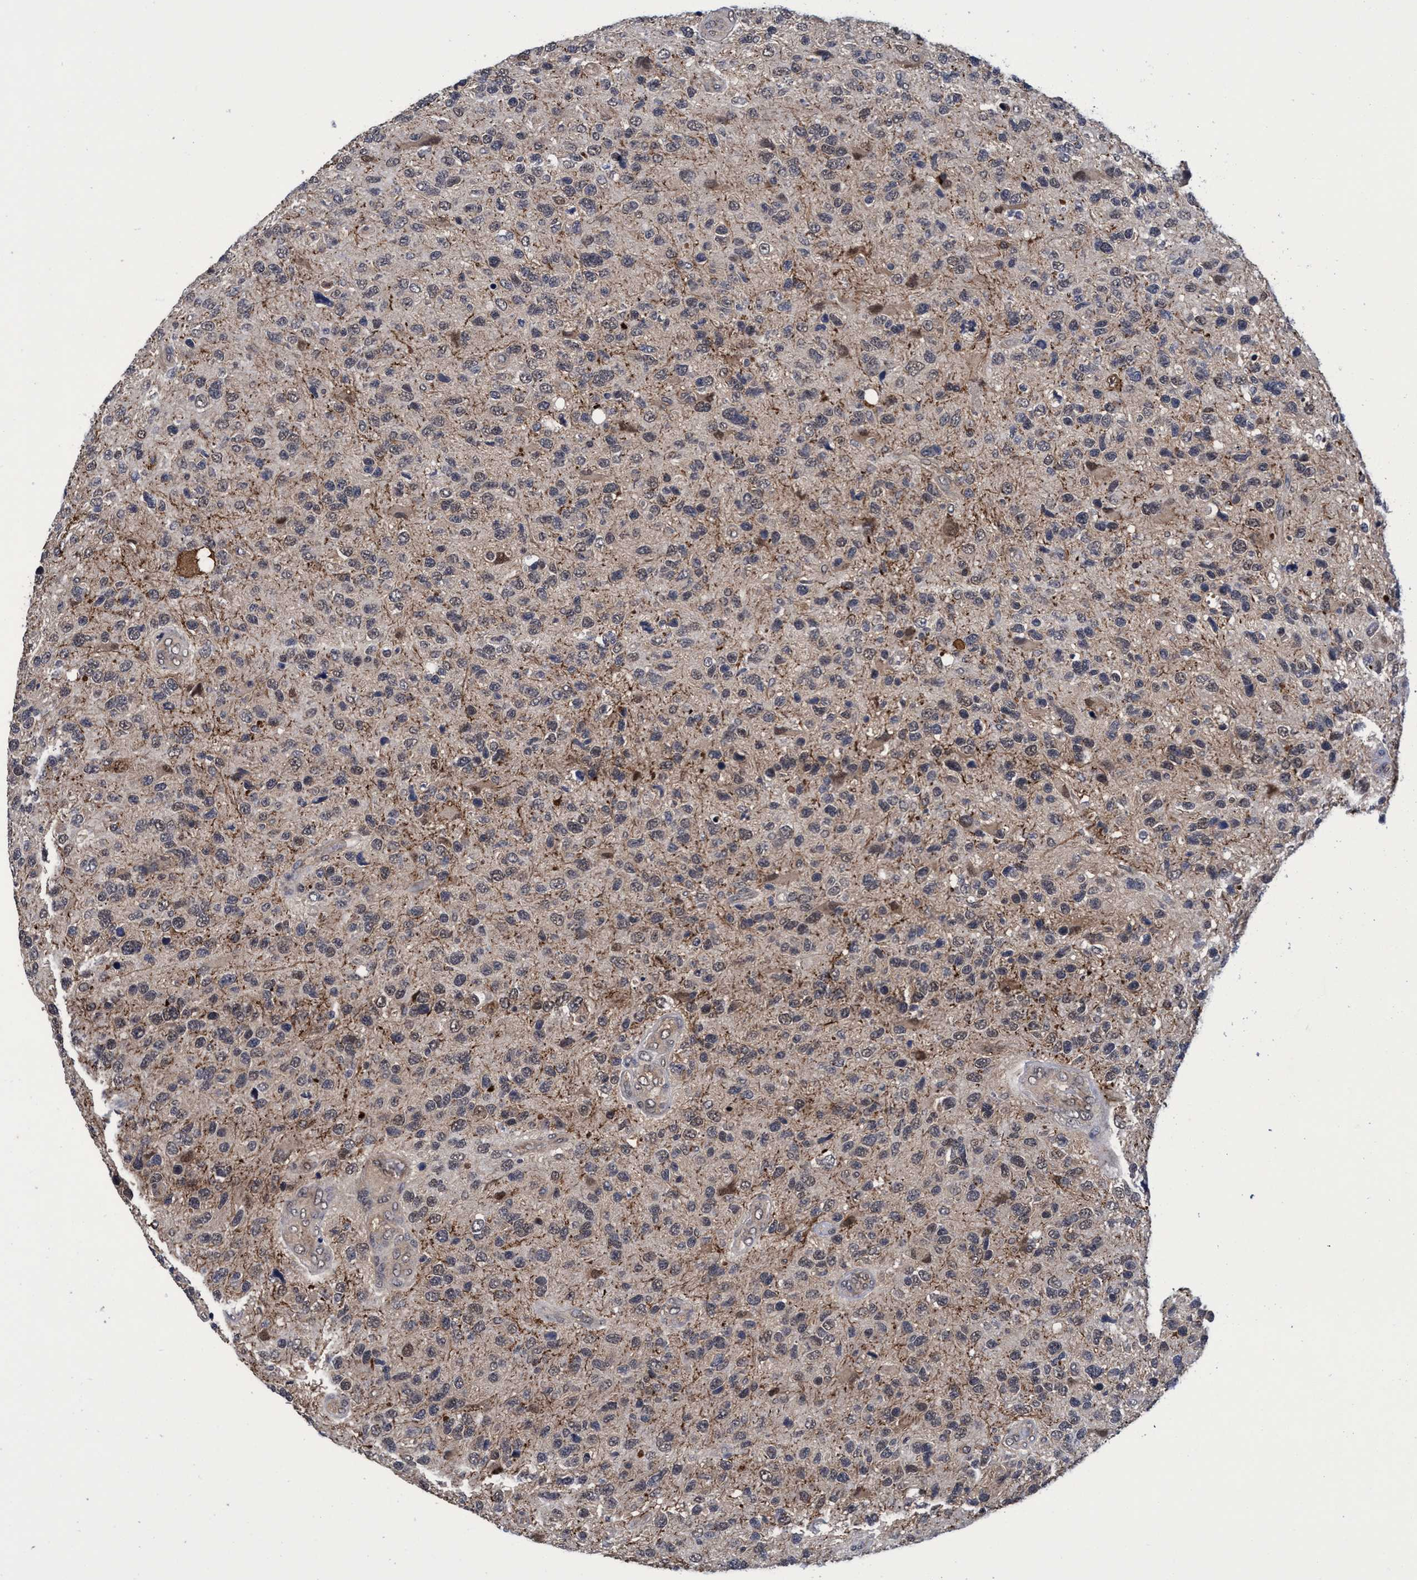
{"staining": {"intensity": "moderate", "quantity": "25%-75%", "location": "cytoplasmic/membranous"}, "tissue": "glioma", "cell_type": "Tumor cells", "image_type": "cancer", "snomed": [{"axis": "morphology", "description": "Glioma, malignant, High grade"}, {"axis": "topography", "description": "Brain"}], "caption": "Immunohistochemistry (IHC) (DAB) staining of glioma displays moderate cytoplasmic/membranous protein expression in about 25%-75% of tumor cells.", "gene": "PSMD12", "patient": {"sex": "female", "age": 58}}